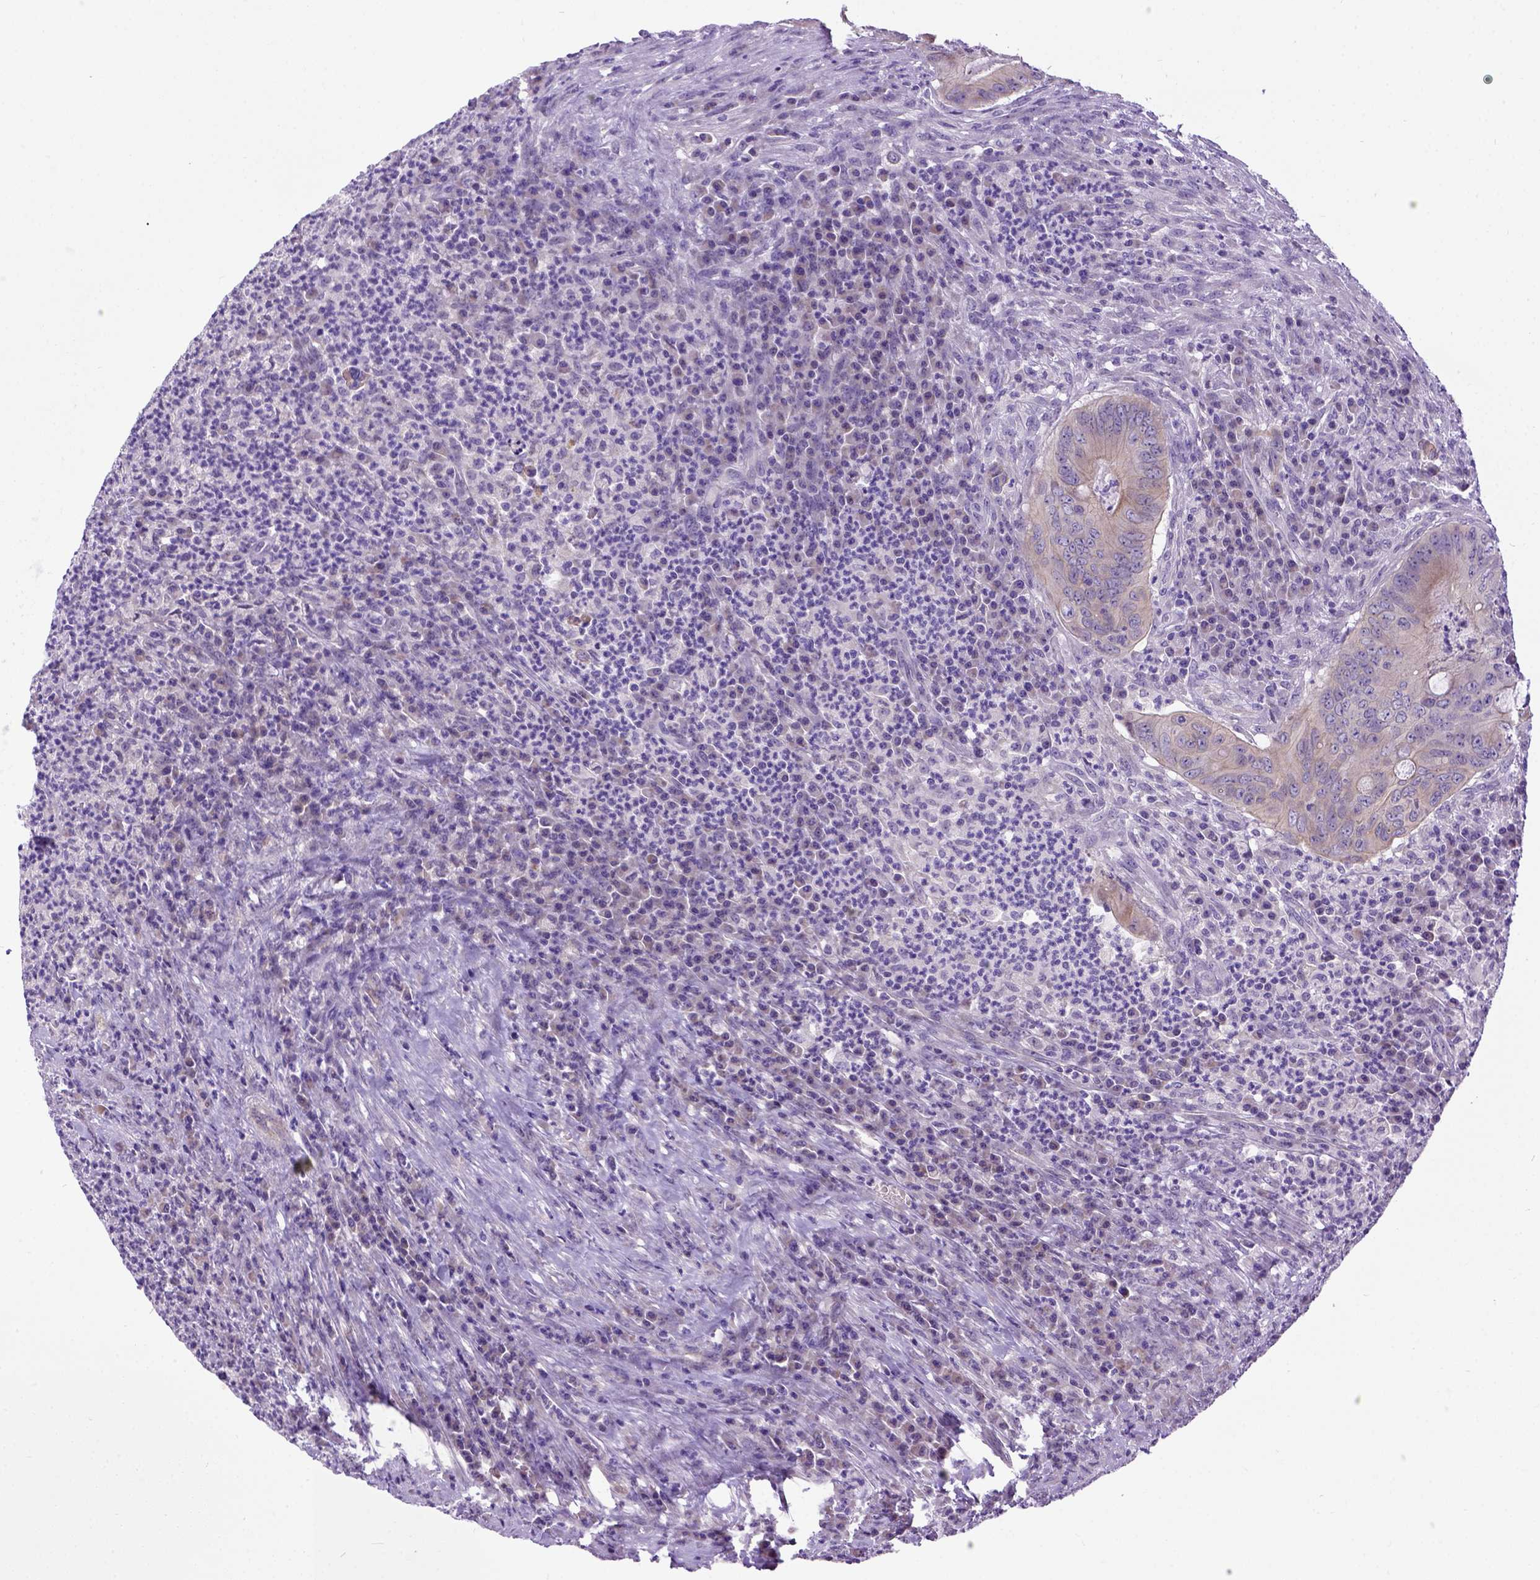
{"staining": {"intensity": "weak", "quantity": ">75%", "location": "cytoplasmic/membranous"}, "tissue": "colorectal cancer", "cell_type": "Tumor cells", "image_type": "cancer", "snomed": [{"axis": "morphology", "description": "Adenocarcinoma, NOS"}, {"axis": "topography", "description": "Colon"}], "caption": "DAB immunohistochemical staining of human colorectal cancer (adenocarcinoma) reveals weak cytoplasmic/membranous protein staining in about >75% of tumor cells.", "gene": "NEK5", "patient": {"sex": "female", "age": 74}}